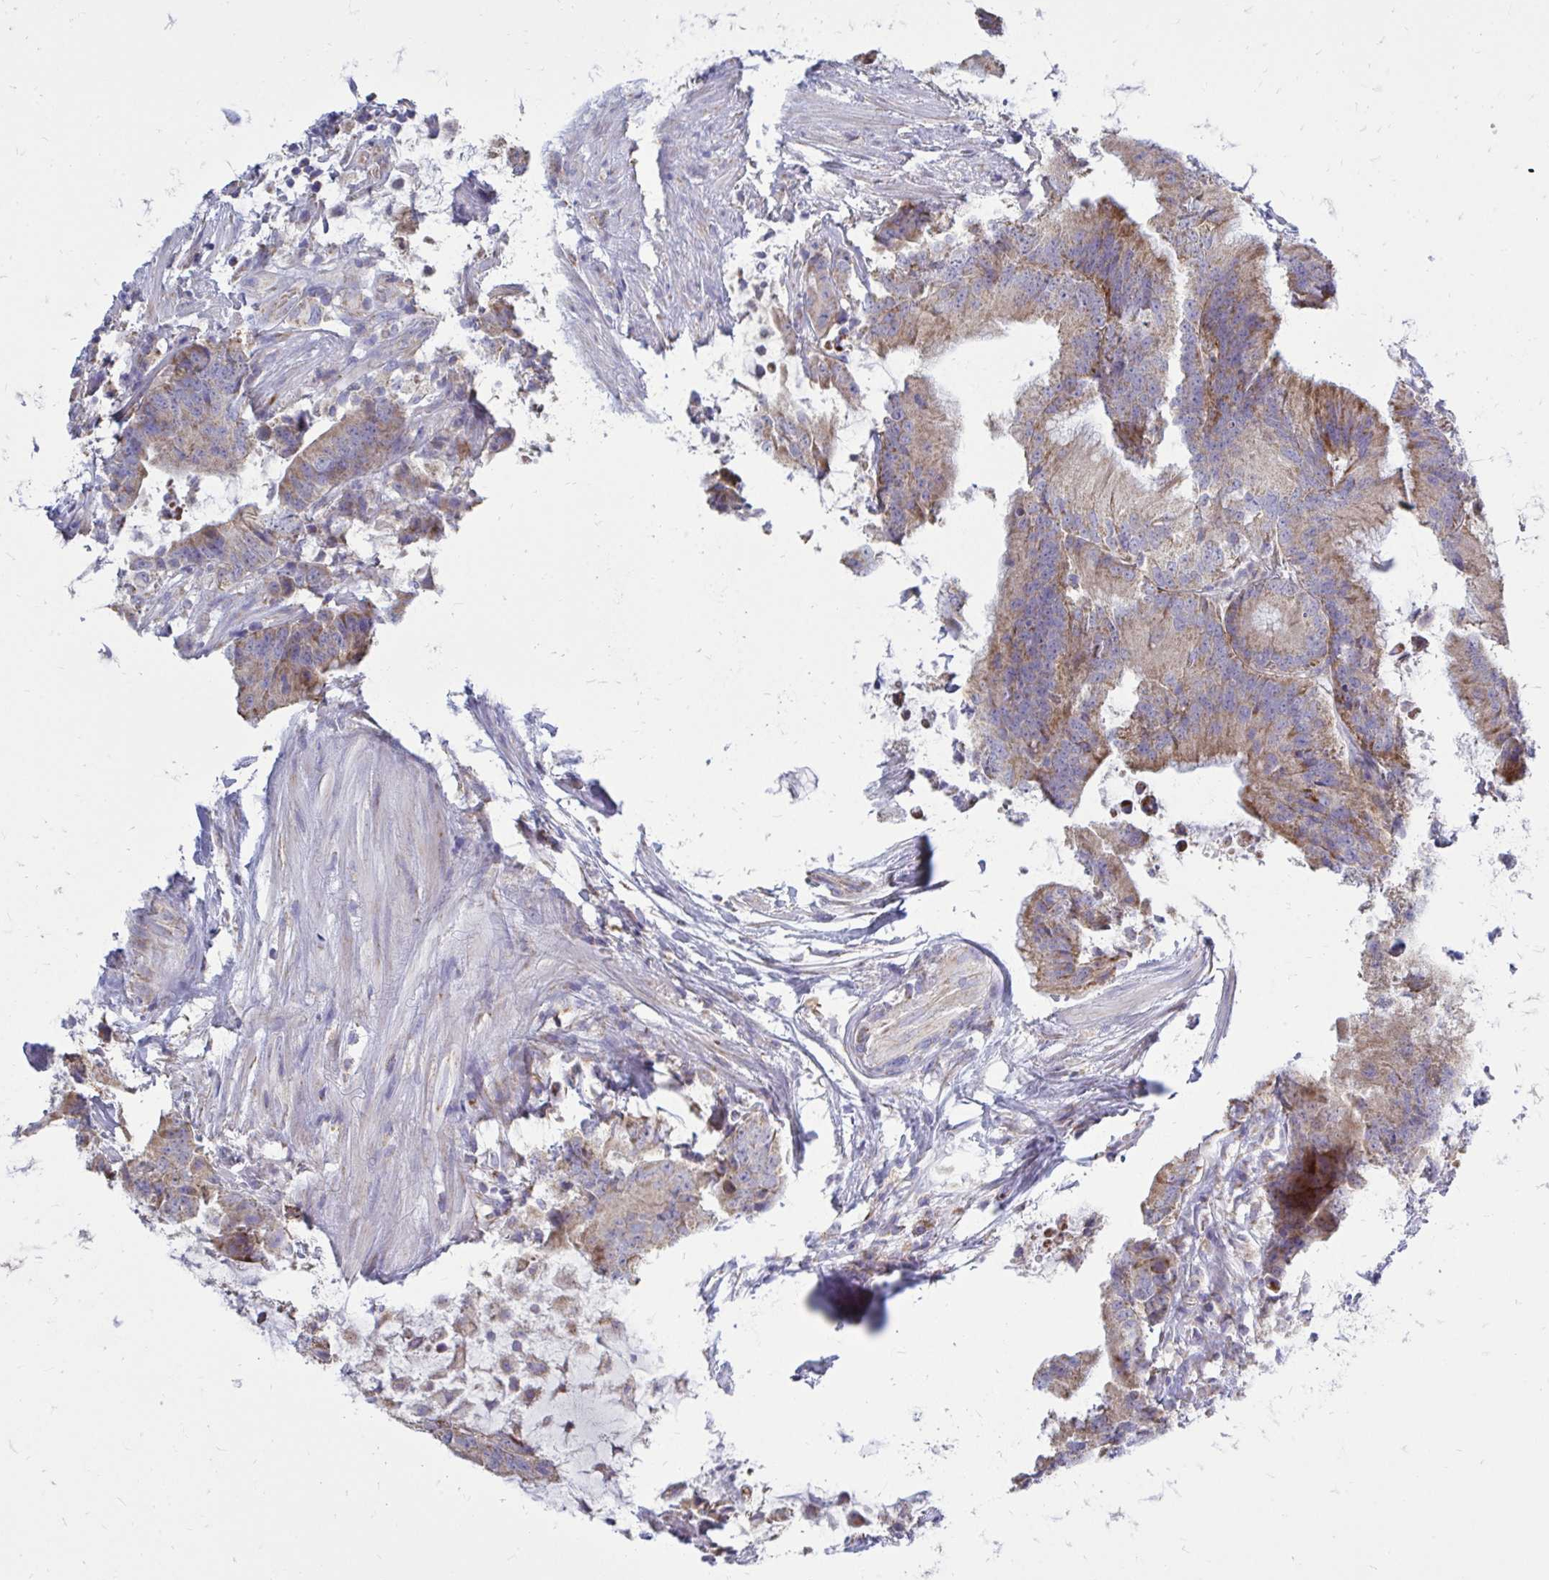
{"staining": {"intensity": "moderate", "quantity": ">75%", "location": "cytoplasmic/membranous"}, "tissue": "colorectal cancer", "cell_type": "Tumor cells", "image_type": "cancer", "snomed": [{"axis": "morphology", "description": "Adenocarcinoma, NOS"}, {"axis": "topography", "description": "Colon"}], "caption": "Protein expression analysis of colorectal adenocarcinoma reveals moderate cytoplasmic/membranous staining in about >75% of tumor cells.", "gene": "OR10R2", "patient": {"sex": "female", "age": 78}}